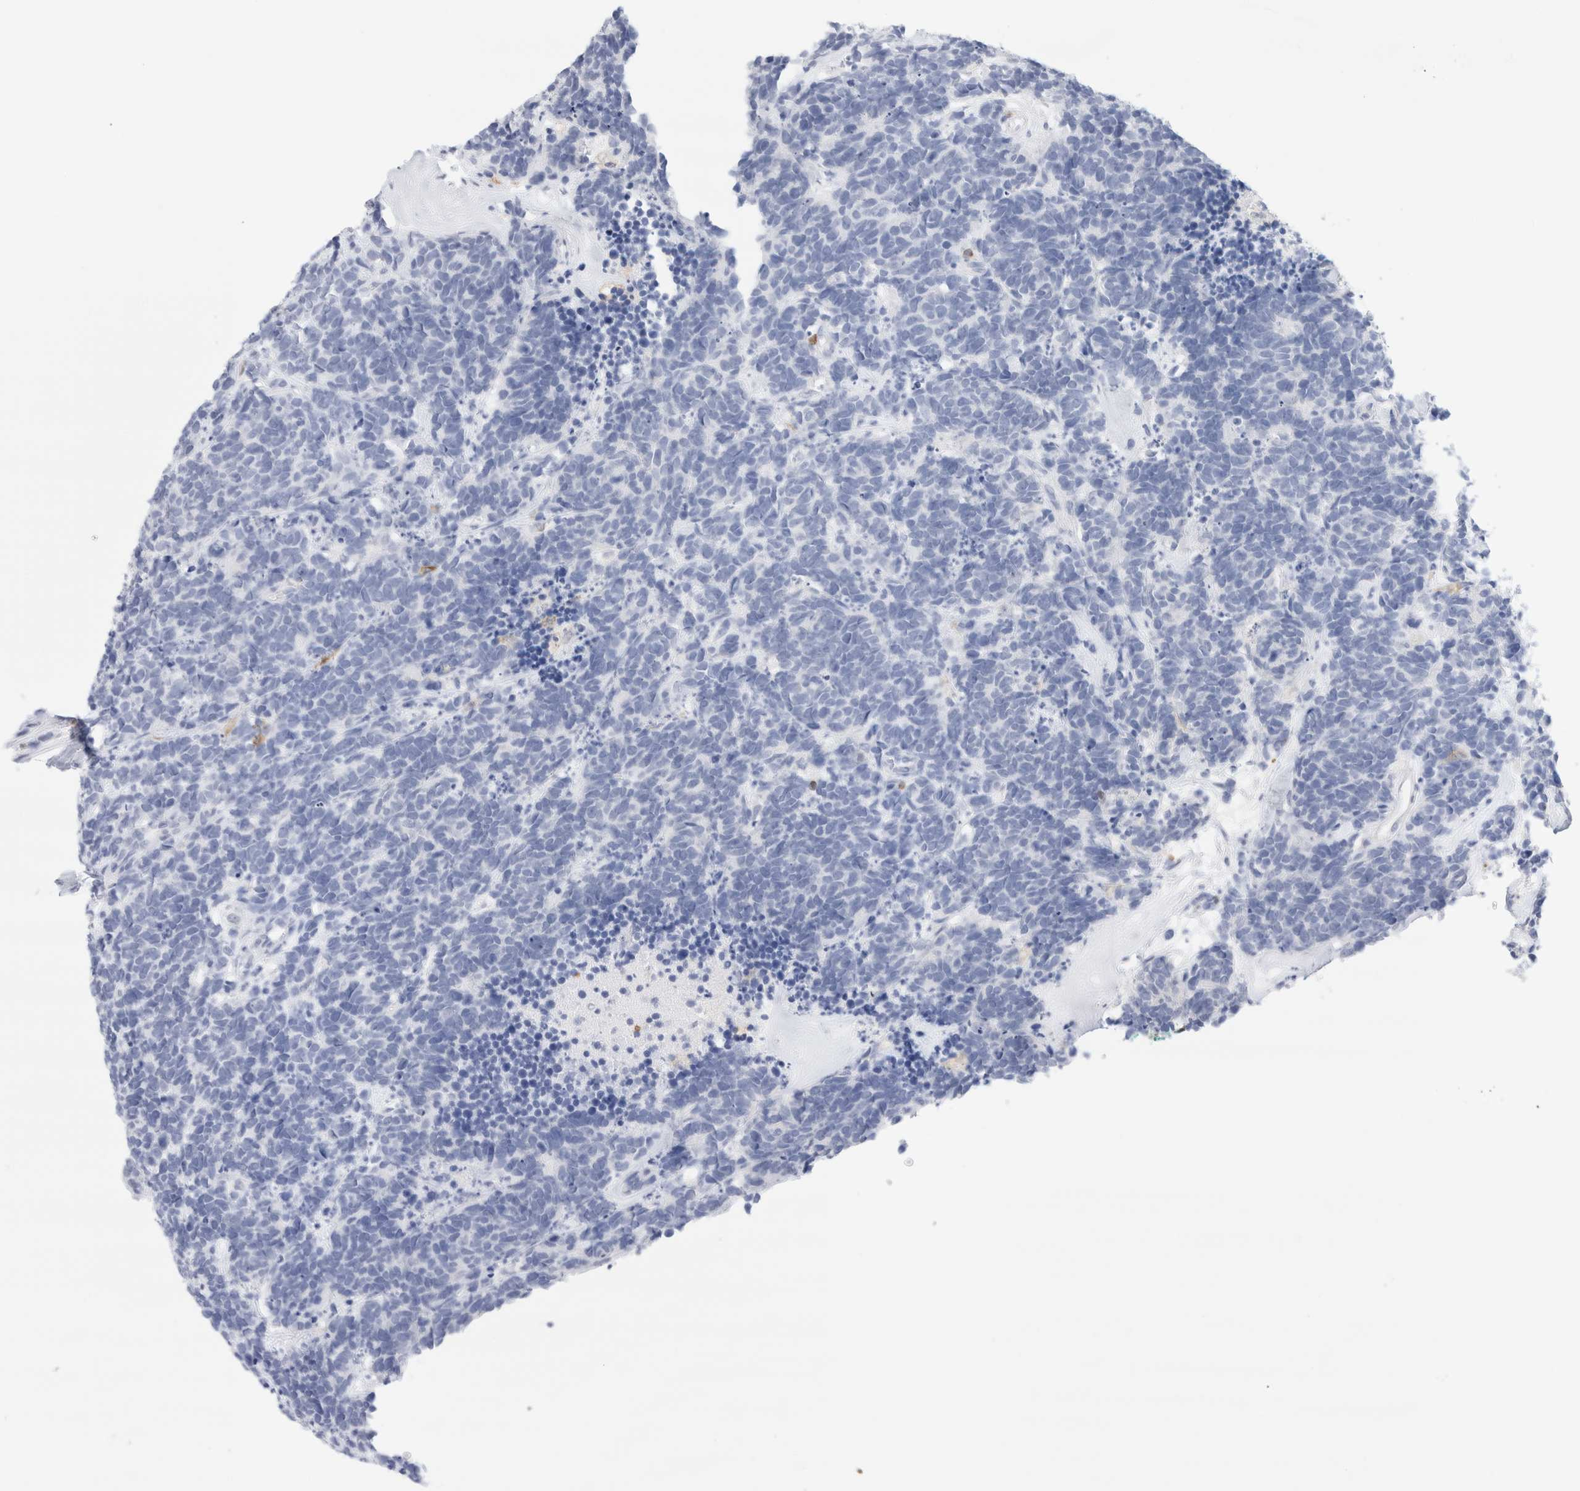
{"staining": {"intensity": "negative", "quantity": "none", "location": "none"}, "tissue": "carcinoid", "cell_type": "Tumor cells", "image_type": "cancer", "snomed": [{"axis": "morphology", "description": "Carcinoma, NOS"}, {"axis": "morphology", "description": "Carcinoid, malignant, NOS"}, {"axis": "topography", "description": "Urinary bladder"}], "caption": "Immunohistochemistry (IHC) photomicrograph of human carcinoid stained for a protein (brown), which exhibits no positivity in tumor cells.", "gene": "ALOX5AP", "patient": {"sex": "male", "age": 57}}